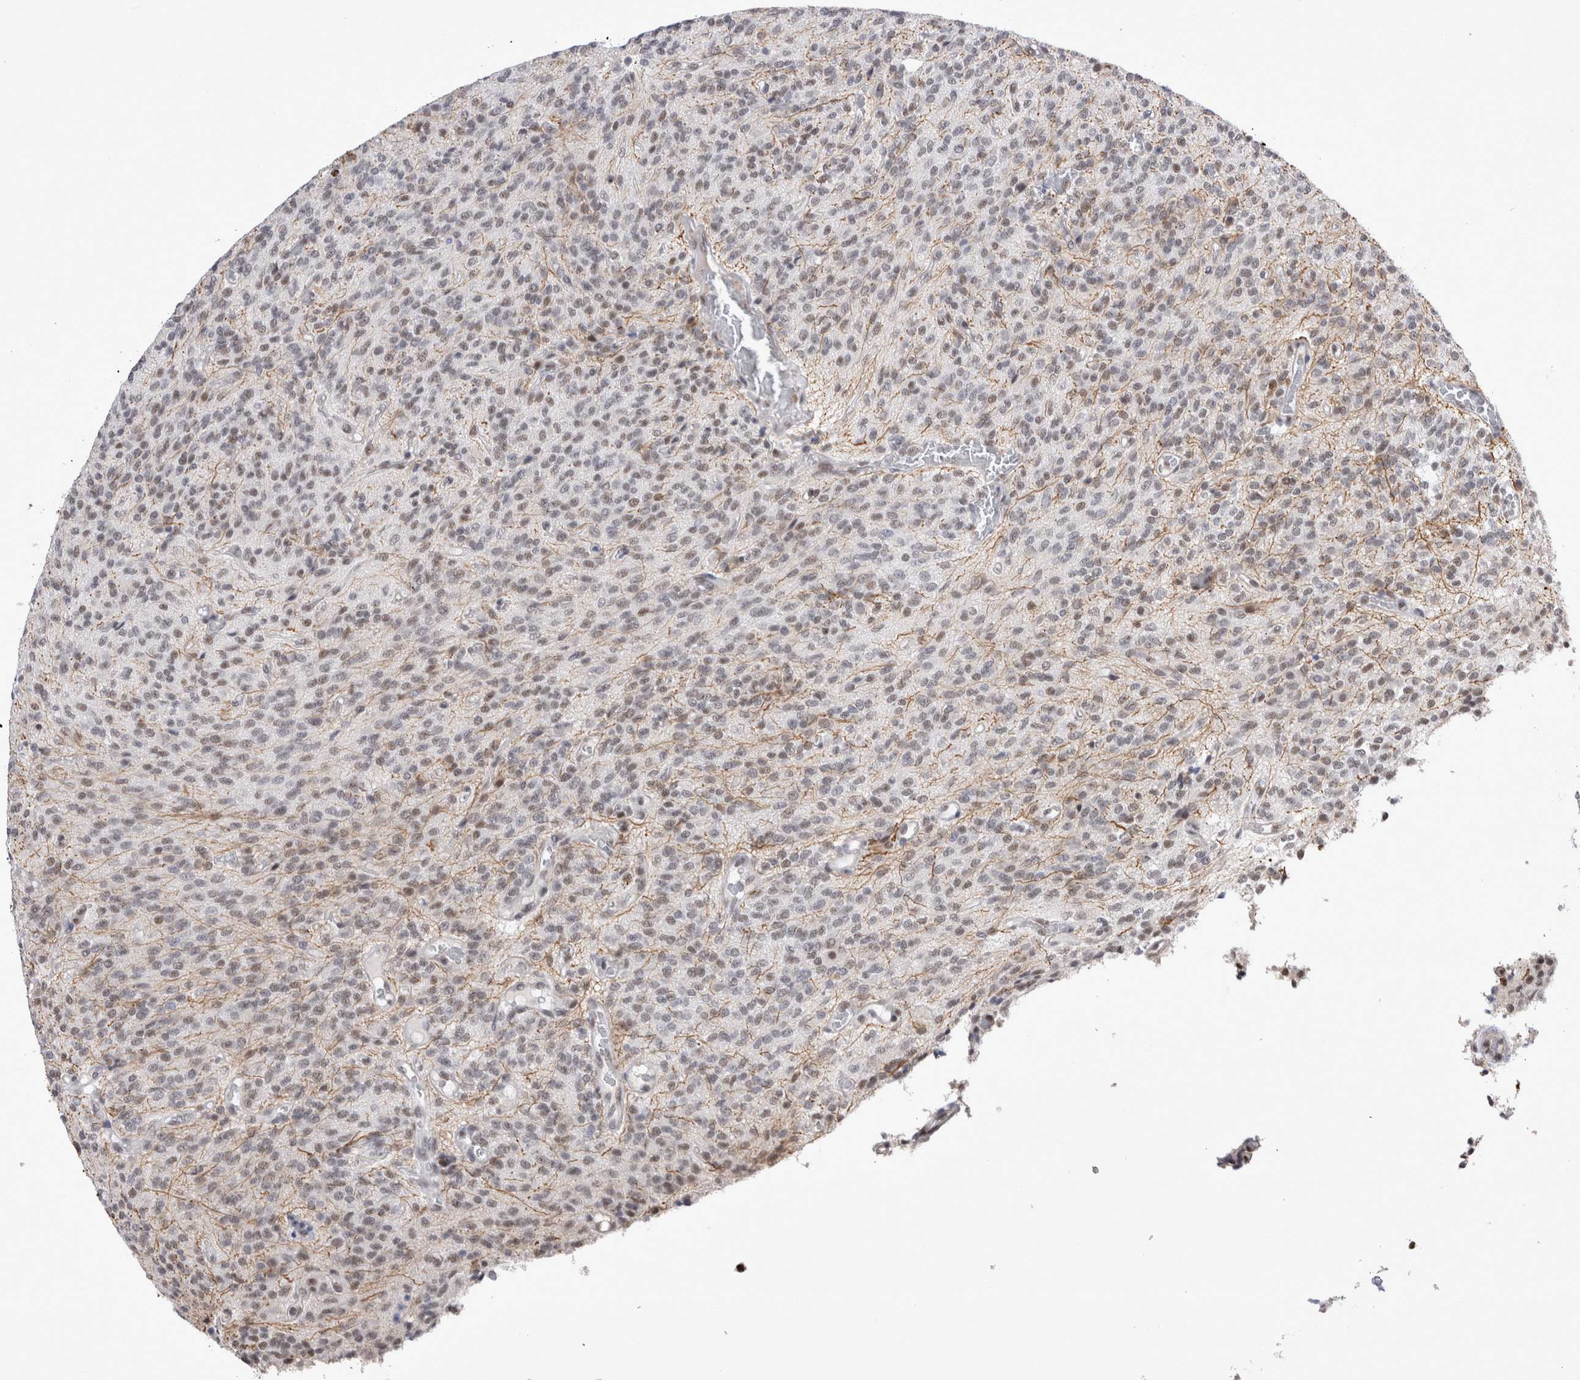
{"staining": {"intensity": "weak", "quantity": "25%-75%", "location": "nuclear"}, "tissue": "glioma", "cell_type": "Tumor cells", "image_type": "cancer", "snomed": [{"axis": "morphology", "description": "Glioma, malignant, High grade"}, {"axis": "topography", "description": "Brain"}], "caption": "The immunohistochemical stain shows weak nuclear staining in tumor cells of high-grade glioma (malignant) tissue.", "gene": "RBM6", "patient": {"sex": "male", "age": 34}}